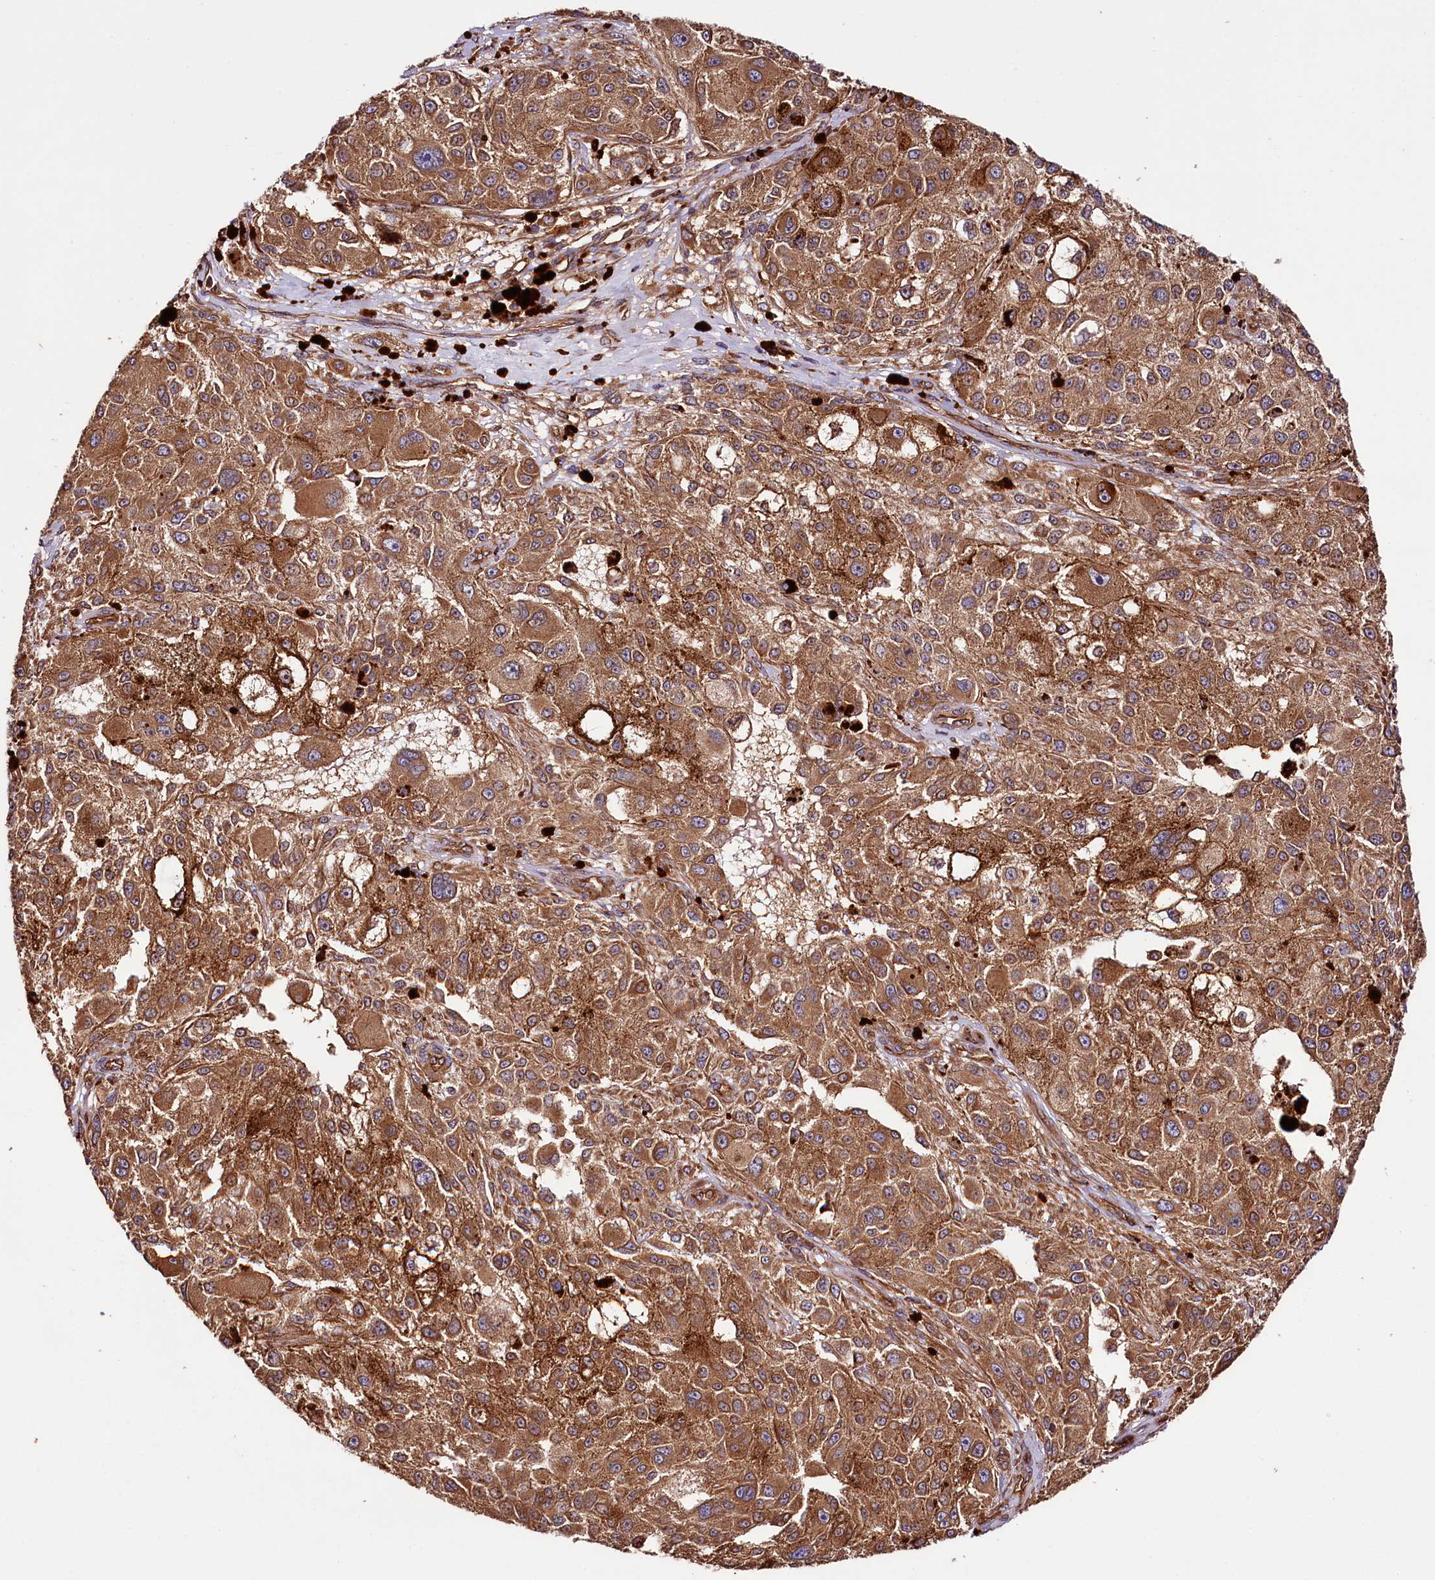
{"staining": {"intensity": "moderate", "quantity": ">75%", "location": "cytoplasmic/membranous"}, "tissue": "melanoma", "cell_type": "Tumor cells", "image_type": "cancer", "snomed": [{"axis": "morphology", "description": "Necrosis, NOS"}, {"axis": "morphology", "description": "Malignant melanoma, NOS"}, {"axis": "topography", "description": "Skin"}], "caption": "Immunohistochemical staining of melanoma reveals medium levels of moderate cytoplasmic/membranous positivity in approximately >75% of tumor cells.", "gene": "CEP295", "patient": {"sex": "female", "age": 87}}